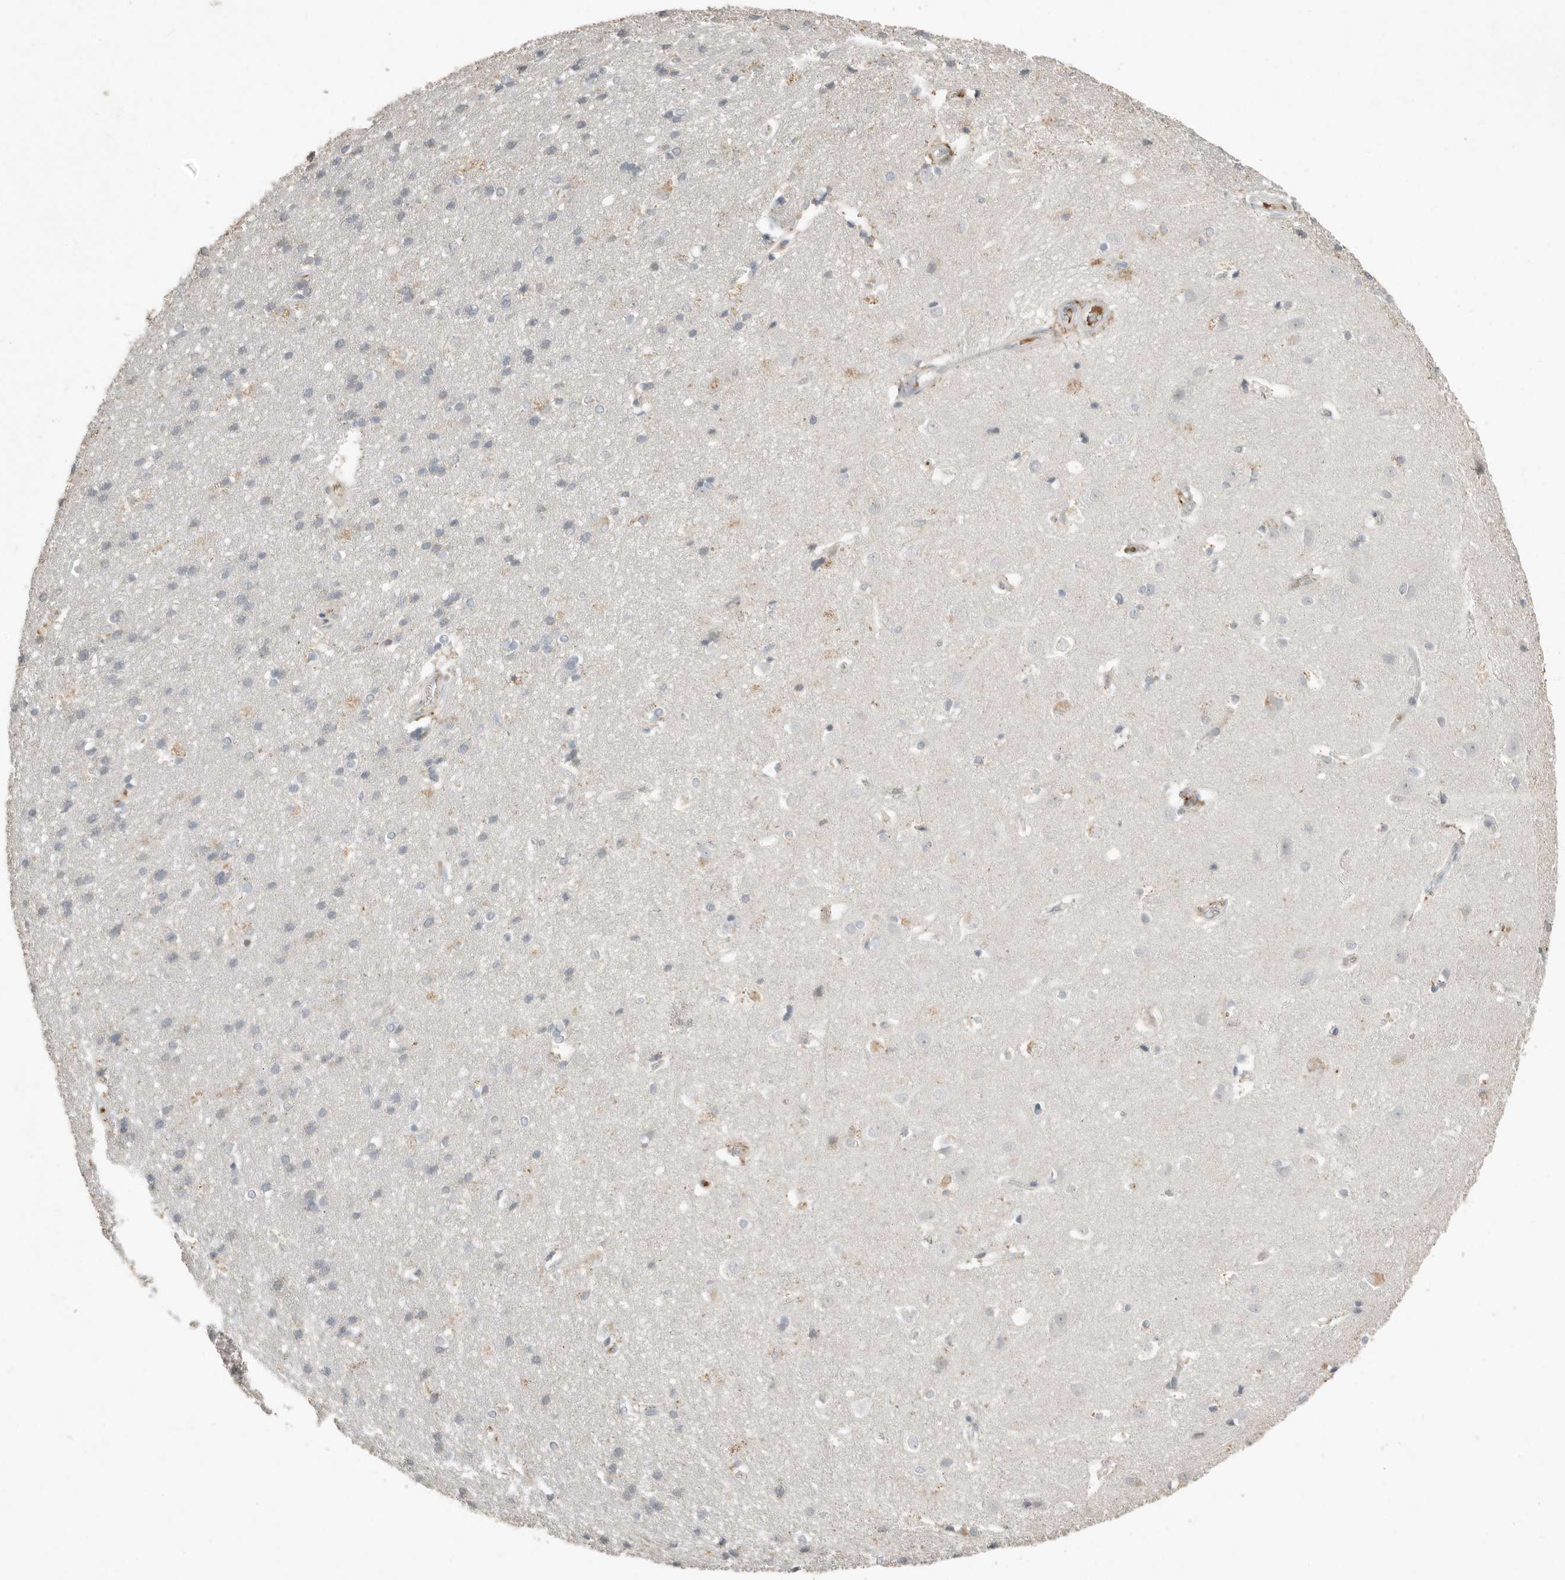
{"staining": {"intensity": "moderate", "quantity": "25%-75%", "location": "cytoplasmic/membranous"}, "tissue": "cerebral cortex", "cell_type": "Endothelial cells", "image_type": "normal", "snomed": [{"axis": "morphology", "description": "Normal tissue, NOS"}, {"axis": "topography", "description": "Cerebral cortex"}], "caption": "Endothelial cells show moderate cytoplasmic/membranous positivity in about 25%-75% of cells in normal cerebral cortex.", "gene": "KLHL38", "patient": {"sex": "male", "age": 54}}